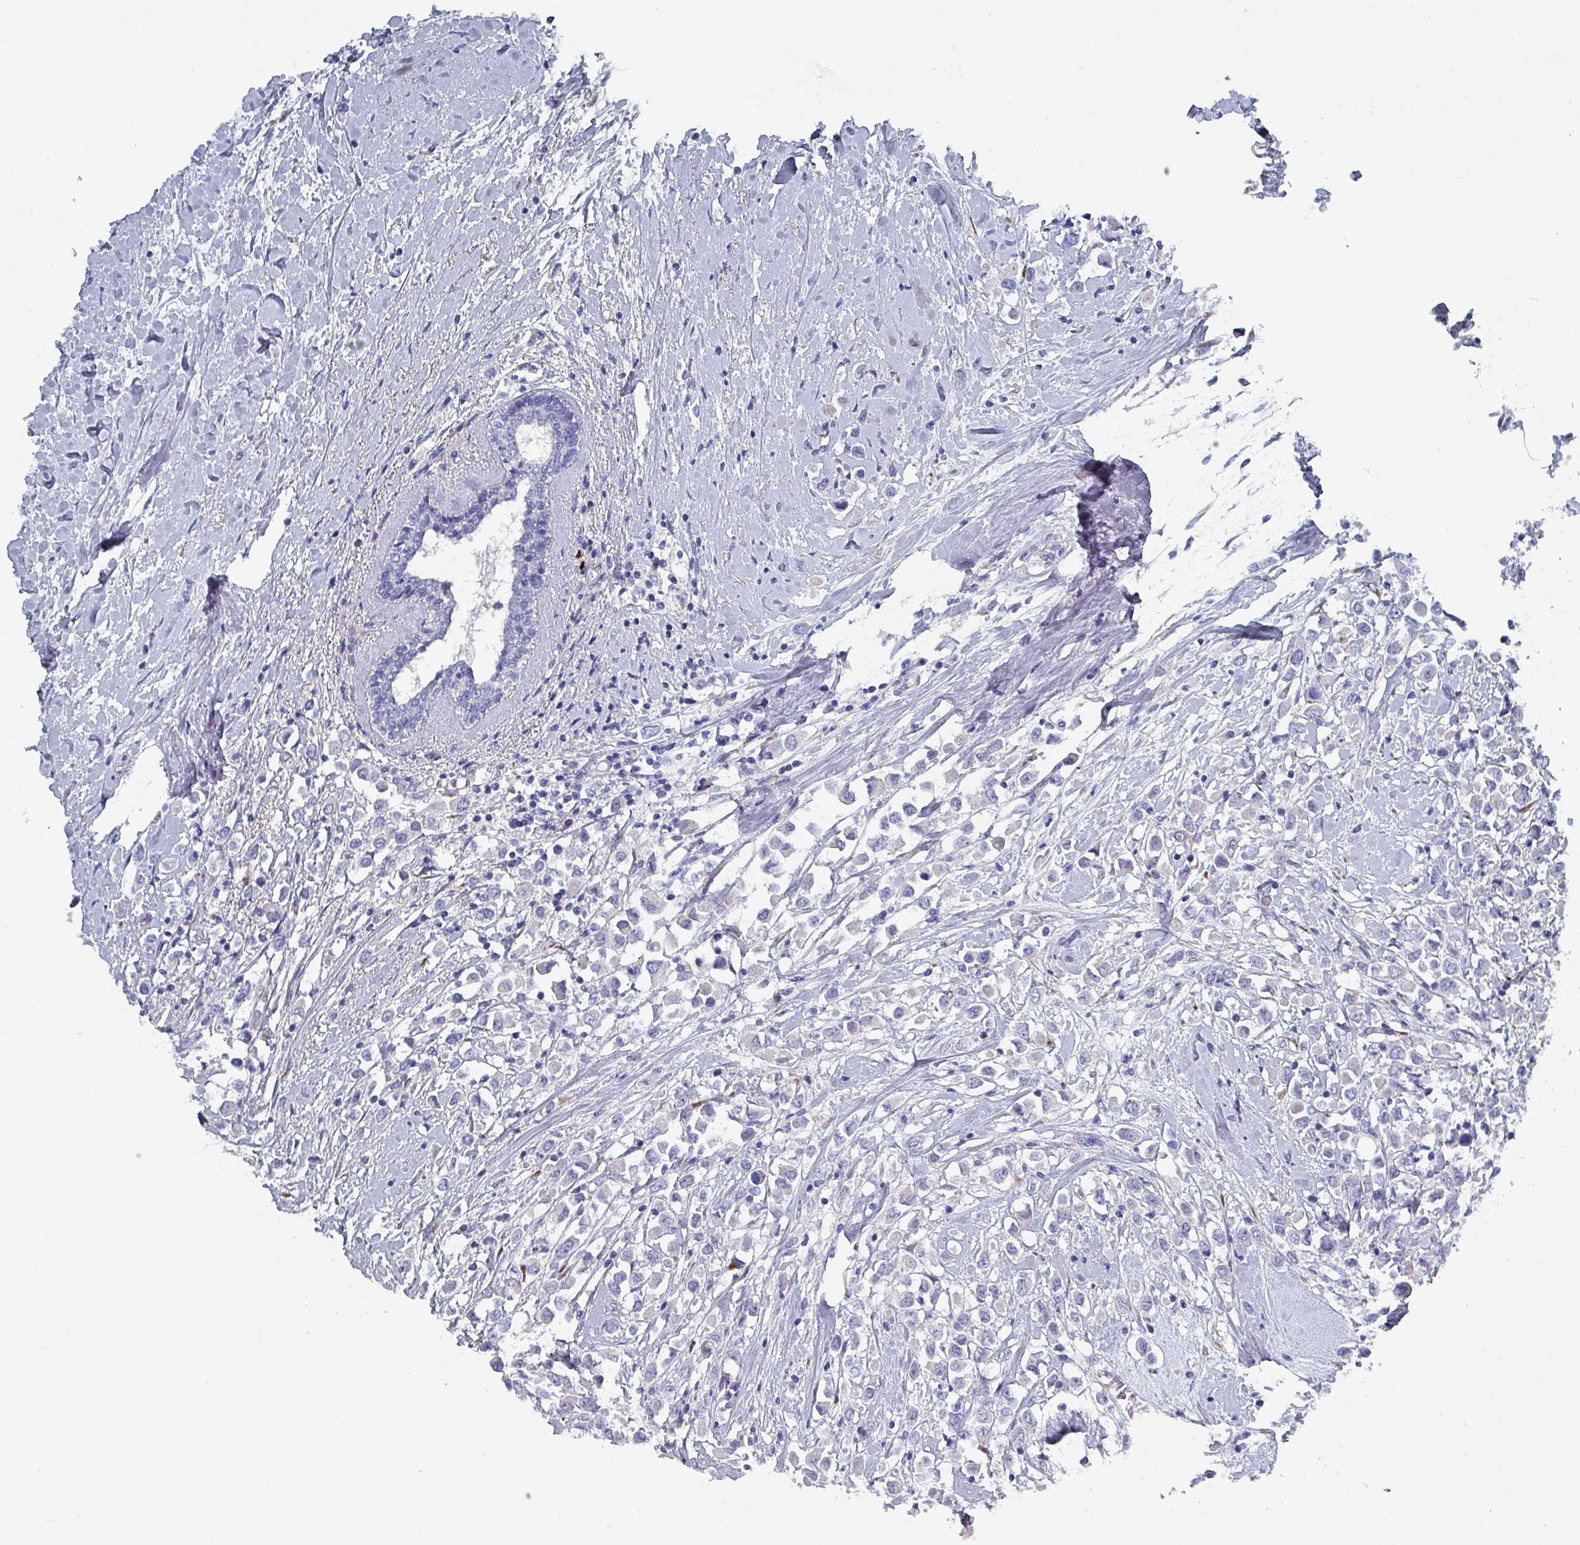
{"staining": {"intensity": "negative", "quantity": "none", "location": "none"}, "tissue": "breast cancer", "cell_type": "Tumor cells", "image_type": "cancer", "snomed": [{"axis": "morphology", "description": "Duct carcinoma"}, {"axis": "topography", "description": "Breast"}], "caption": "Invasive ductal carcinoma (breast) stained for a protein using IHC demonstrates no positivity tumor cells.", "gene": "DRD5", "patient": {"sex": "female", "age": 87}}